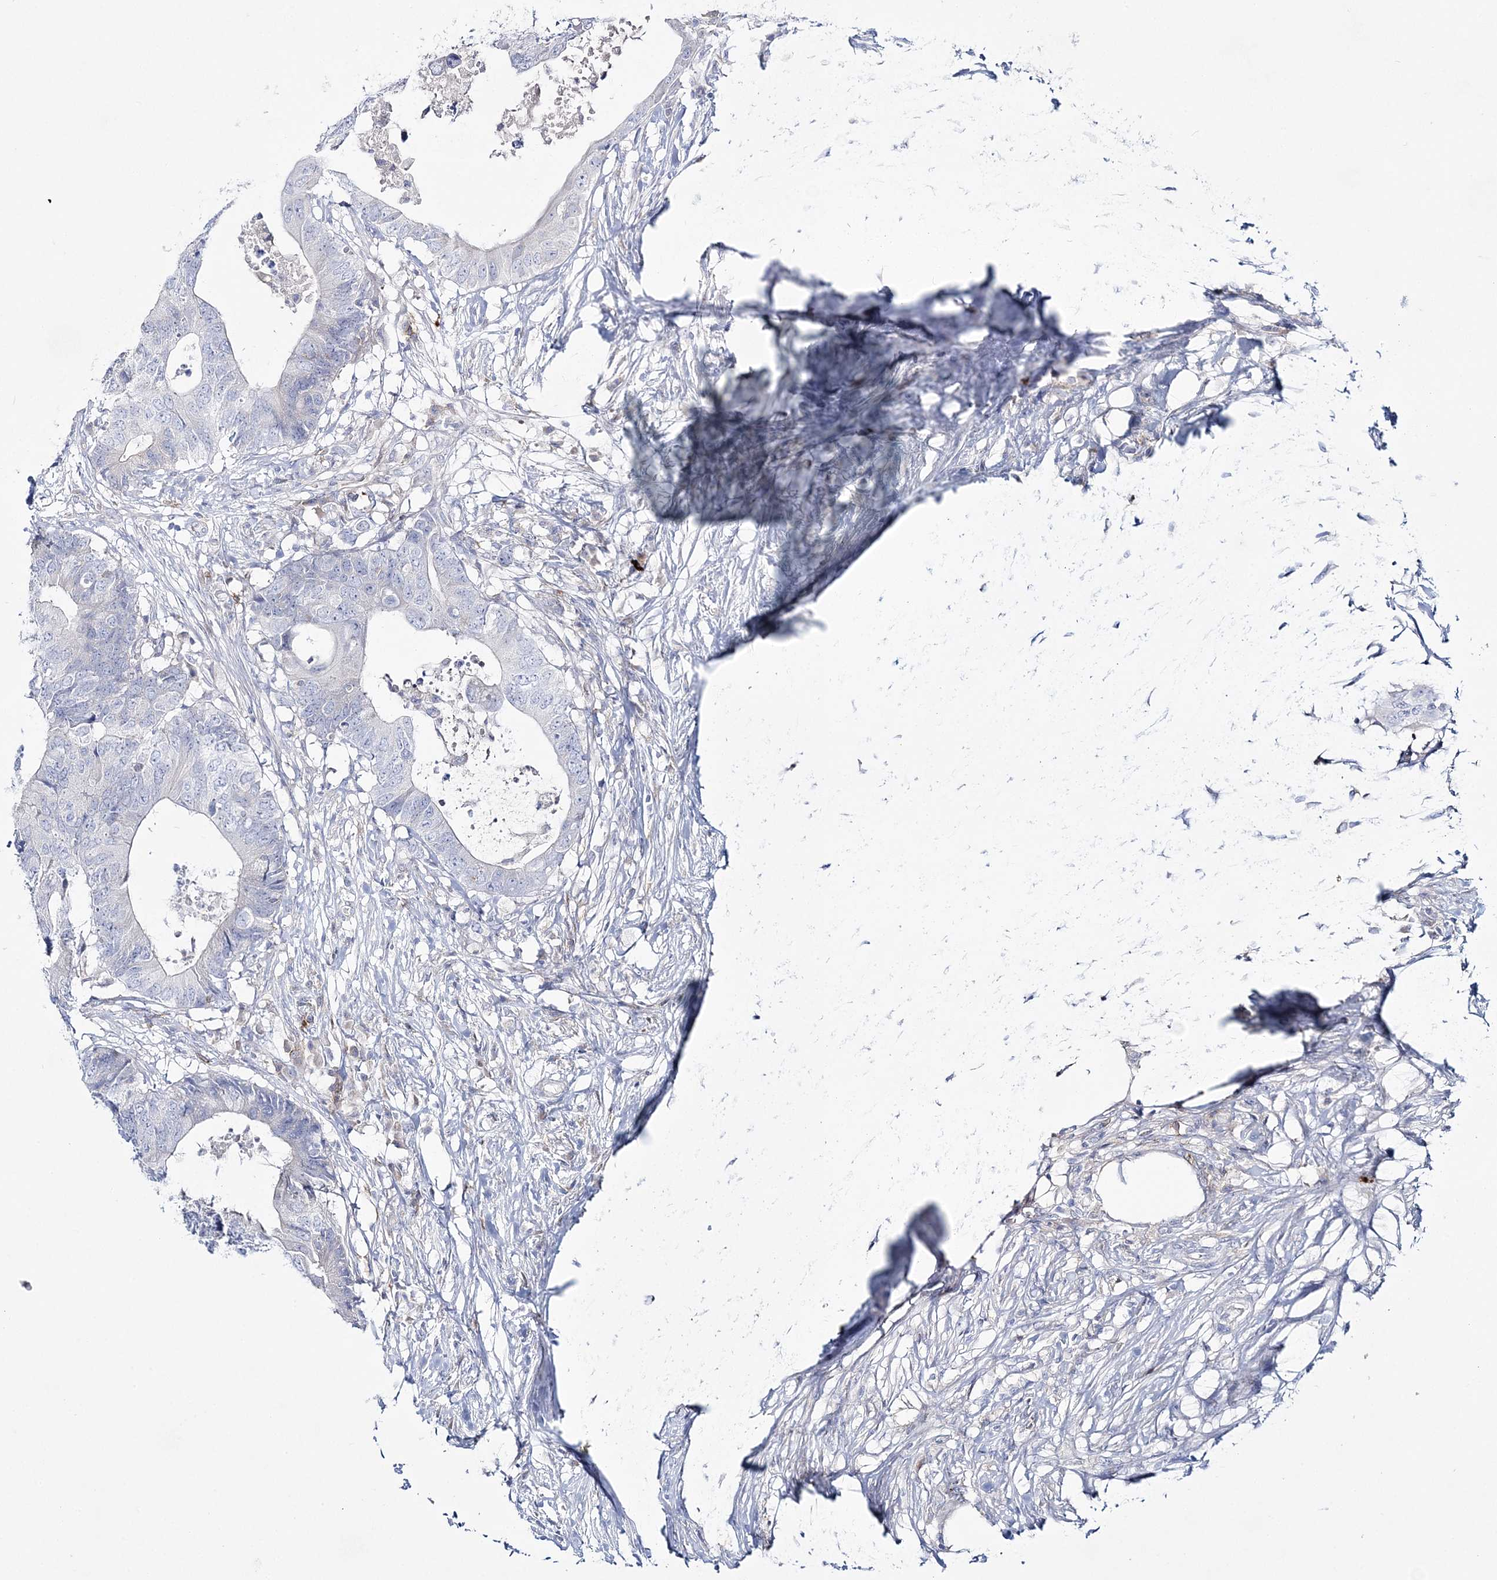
{"staining": {"intensity": "negative", "quantity": "none", "location": "none"}, "tissue": "colorectal cancer", "cell_type": "Tumor cells", "image_type": "cancer", "snomed": [{"axis": "morphology", "description": "Adenocarcinoma, NOS"}, {"axis": "topography", "description": "Colon"}], "caption": "Immunohistochemical staining of human adenocarcinoma (colorectal) exhibits no significant positivity in tumor cells. (DAB IHC with hematoxylin counter stain).", "gene": "WDSUB1", "patient": {"sex": "male", "age": 71}}